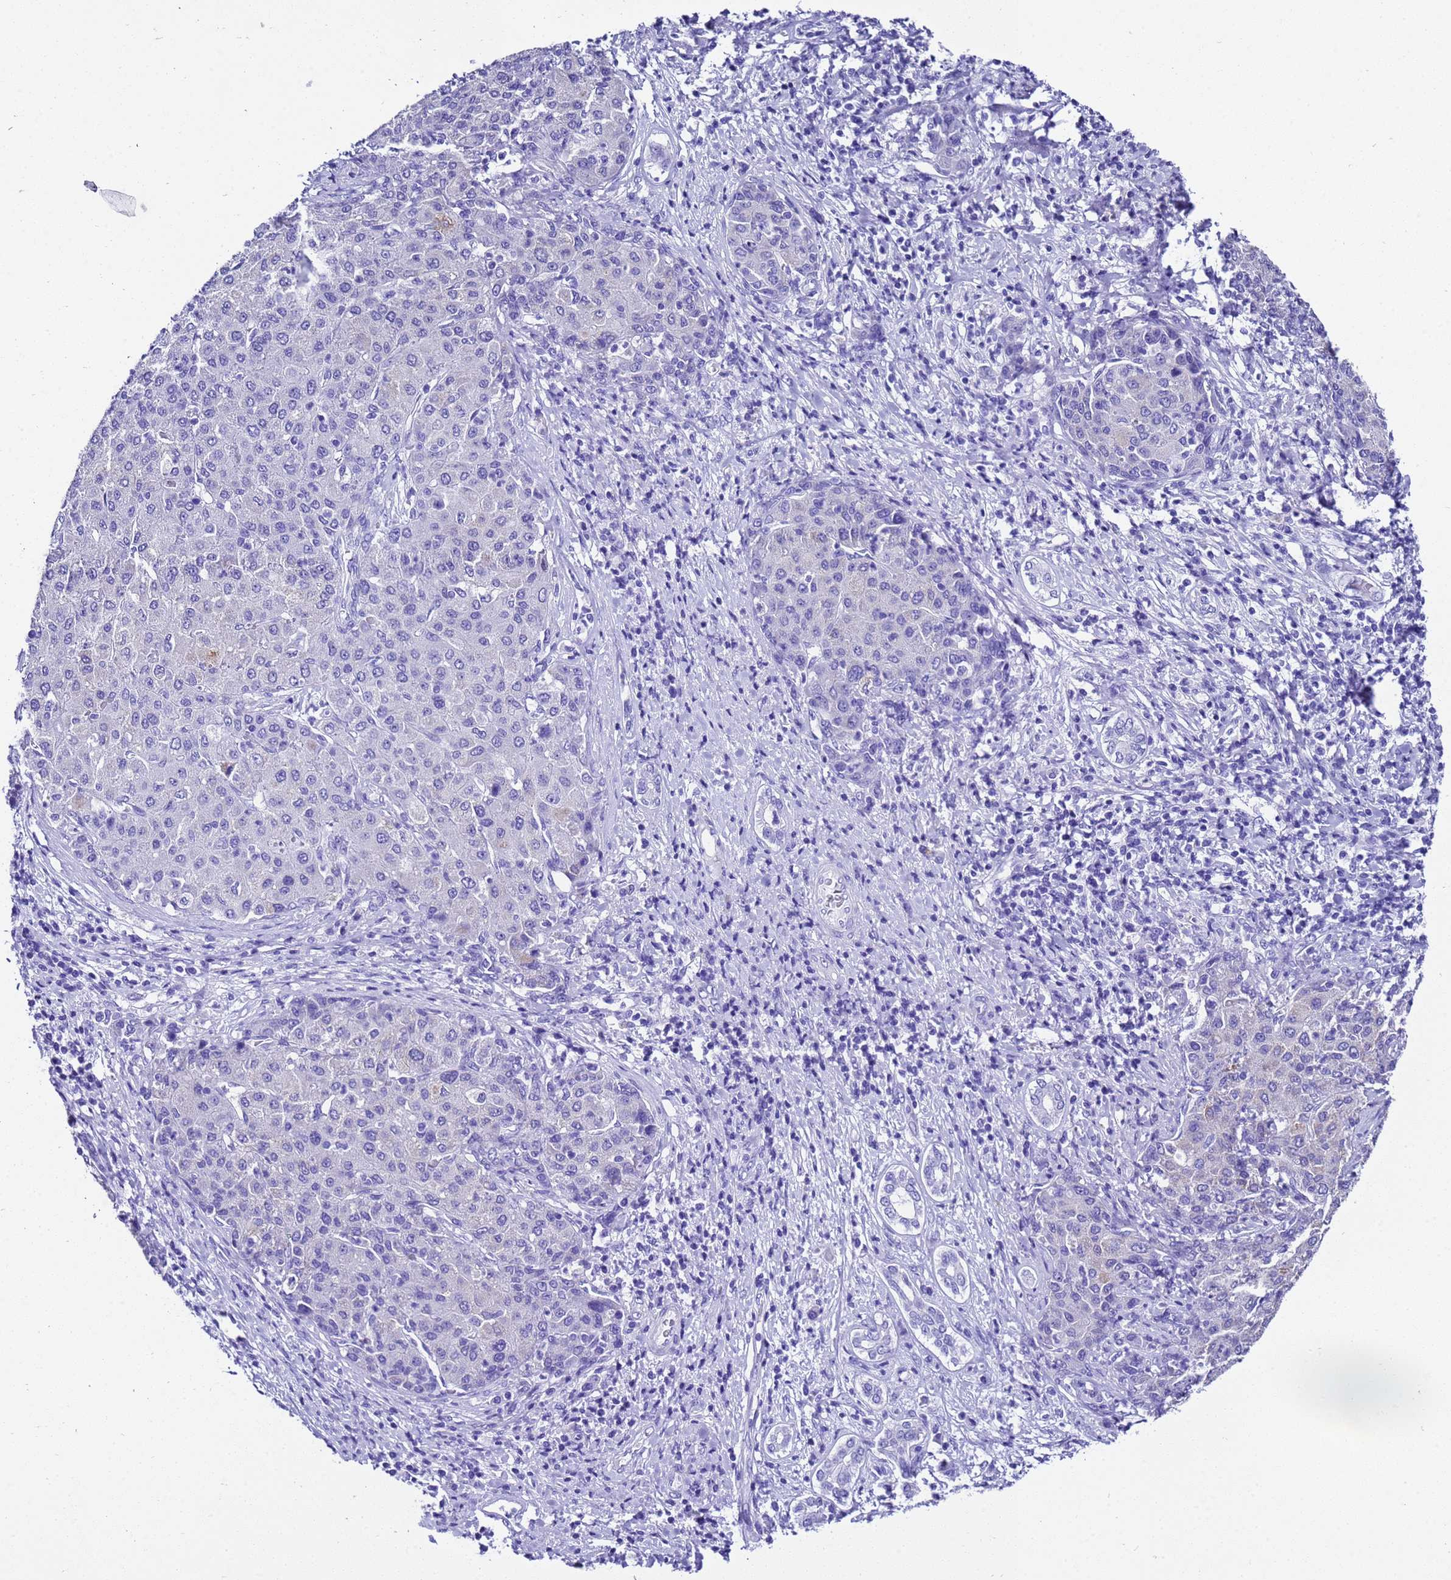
{"staining": {"intensity": "negative", "quantity": "none", "location": "none"}, "tissue": "liver cancer", "cell_type": "Tumor cells", "image_type": "cancer", "snomed": [{"axis": "morphology", "description": "Carcinoma, Hepatocellular, NOS"}, {"axis": "topography", "description": "Liver"}], "caption": "This histopathology image is of hepatocellular carcinoma (liver) stained with immunohistochemistry to label a protein in brown with the nuclei are counter-stained blue. There is no positivity in tumor cells.", "gene": "UGT2B10", "patient": {"sex": "male", "age": 65}}